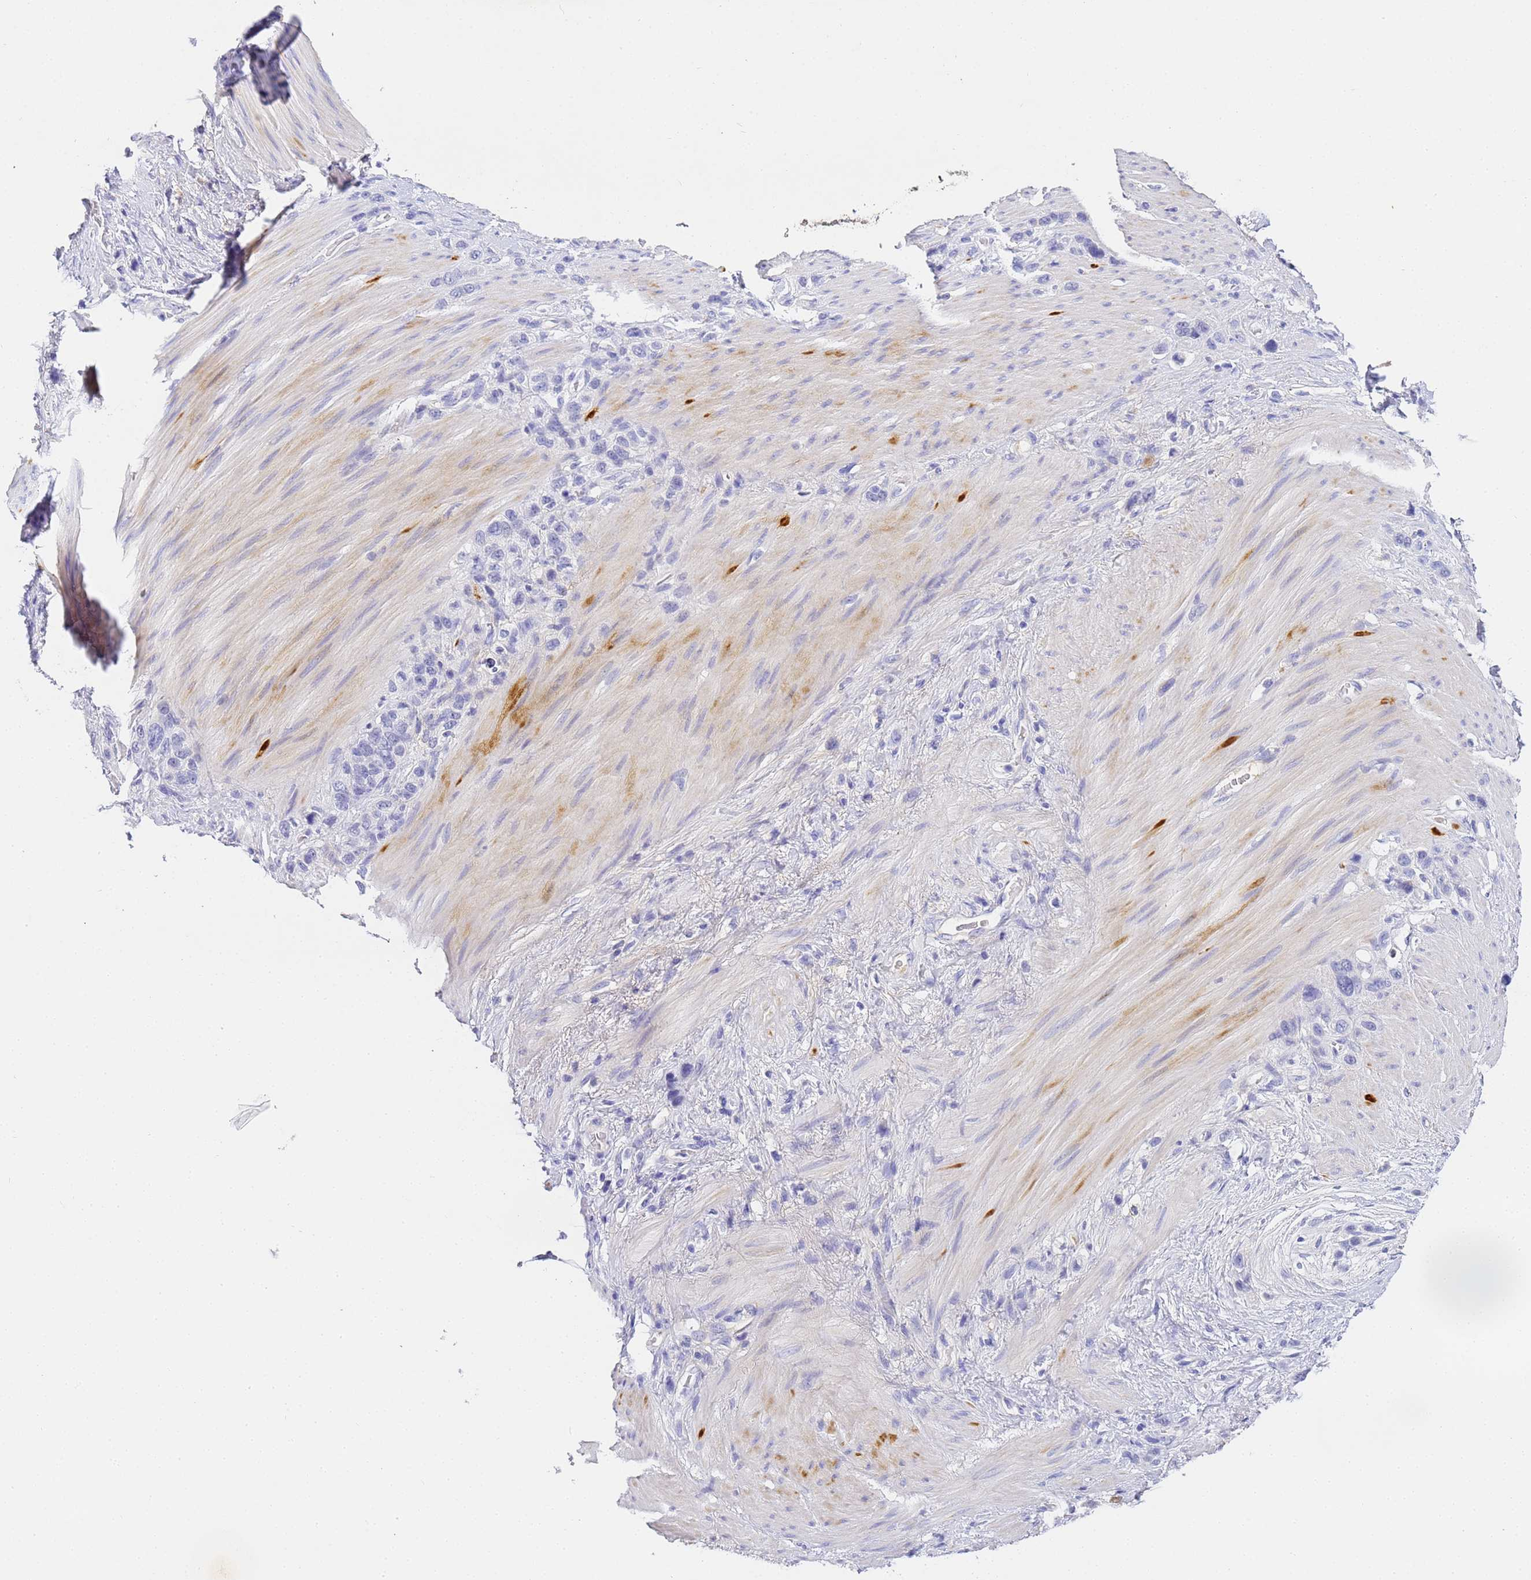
{"staining": {"intensity": "negative", "quantity": "none", "location": "none"}, "tissue": "stomach cancer", "cell_type": "Tumor cells", "image_type": "cancer", "snomed": [{"axis": "morphology", "description": "Adenocarcinoma, NOS"}, {"axis": "morphology", "description": "Adenocarcinoma, High grade"}, {"axis": "topography", "description": "Stomach, upper"}, {"axis": "topography", "description": "Stomach, lower"}], "caption": "Photomicrograph shows no significant protein staining in tumor cells of stomach high-grade adenocarcinoma.", "gene": "CFHR2", "patient": {"sex": "female", "age": 65}}